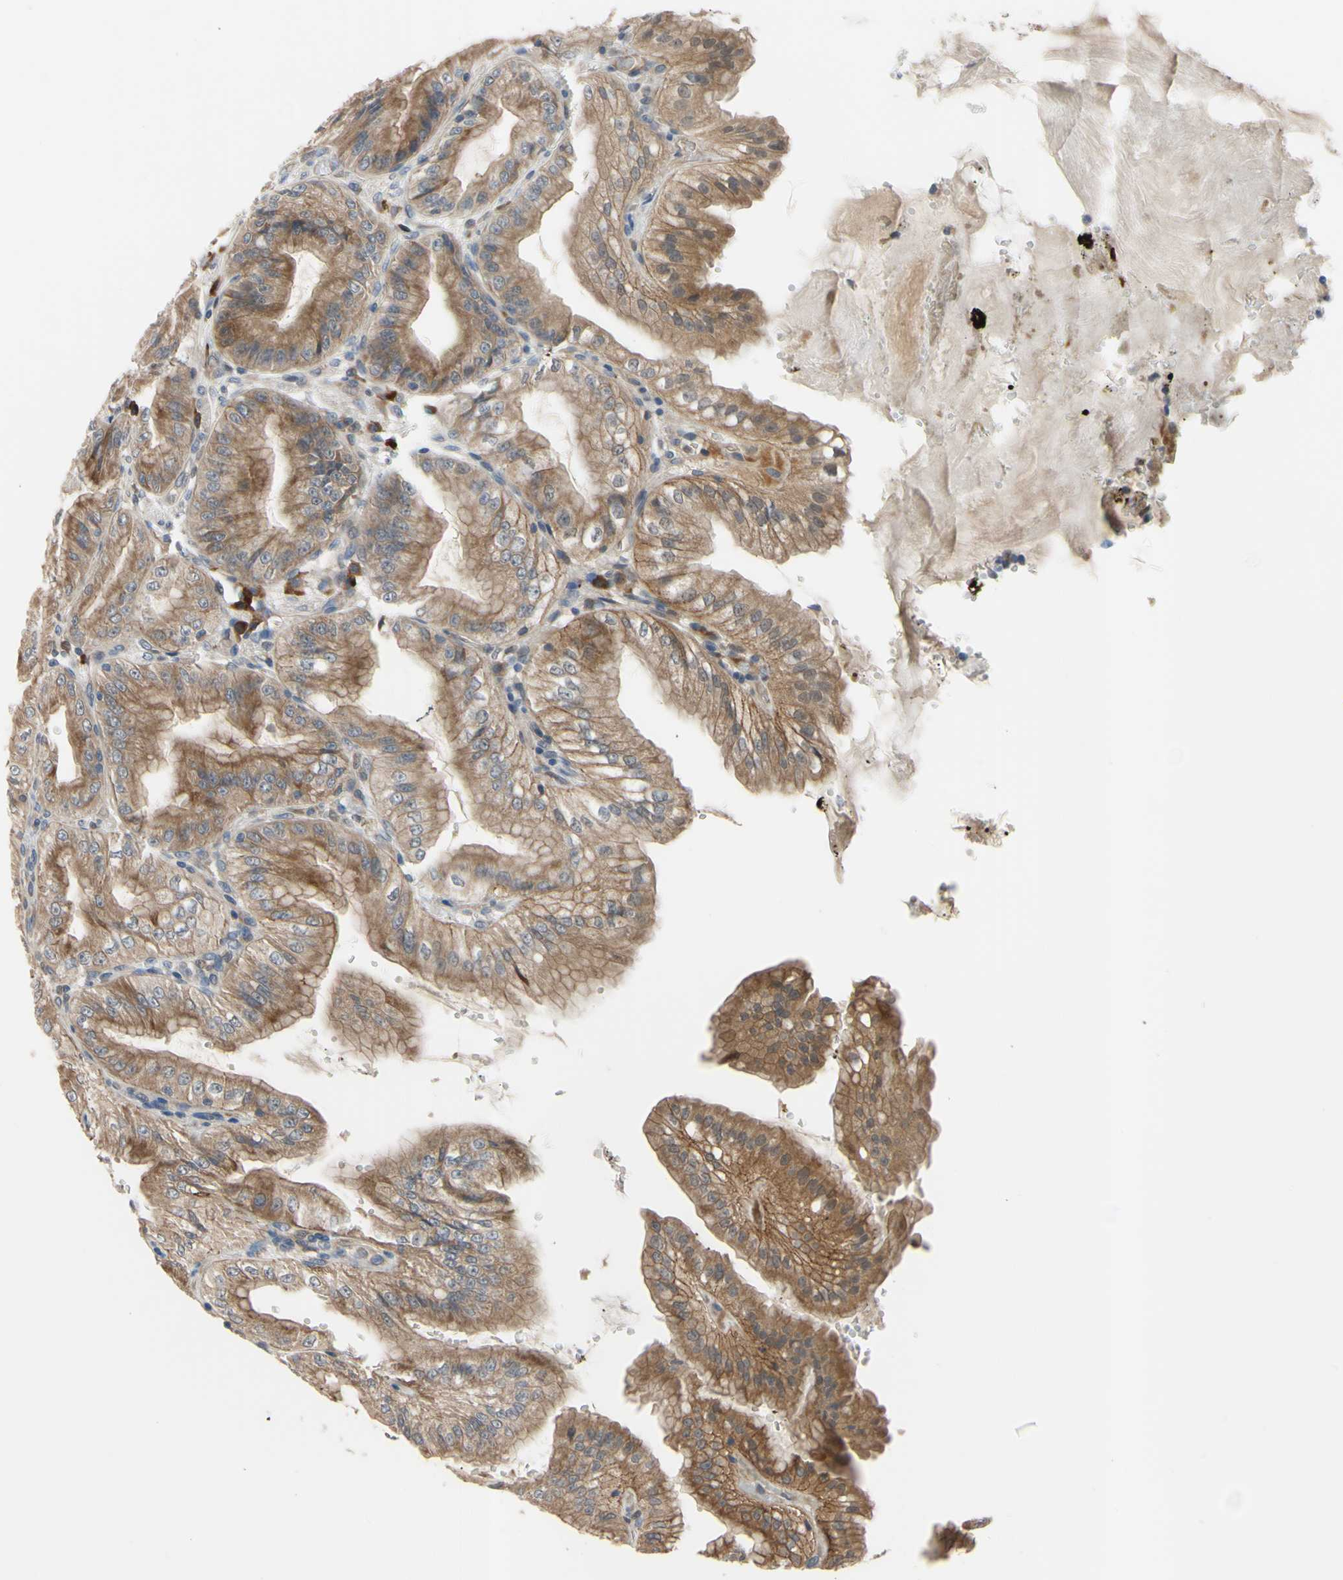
{"staining": {"intensity": "moderate", "quantity": ">75%", "location": "cytoplasmic/membranous"}, "tissue": "stomach", "cell_type": "Glandular cells", "image_type": "normal", "snomed": [{"axis": "morphology", "description": "Normal tissue, NOS"}, {"axis": "topography", "description": "Stomach, lower"}], "caption": "Moderate cytoplasmic/membranous positivity is present in approximately >75% of glandular cells in normal stomach. (Stains: DAB in brown, nuclei in blue, Microscopy: brightfield microscopy at high magnification).", "gene": "XIAP", "patient": {"sex": "male", "age": 71}}